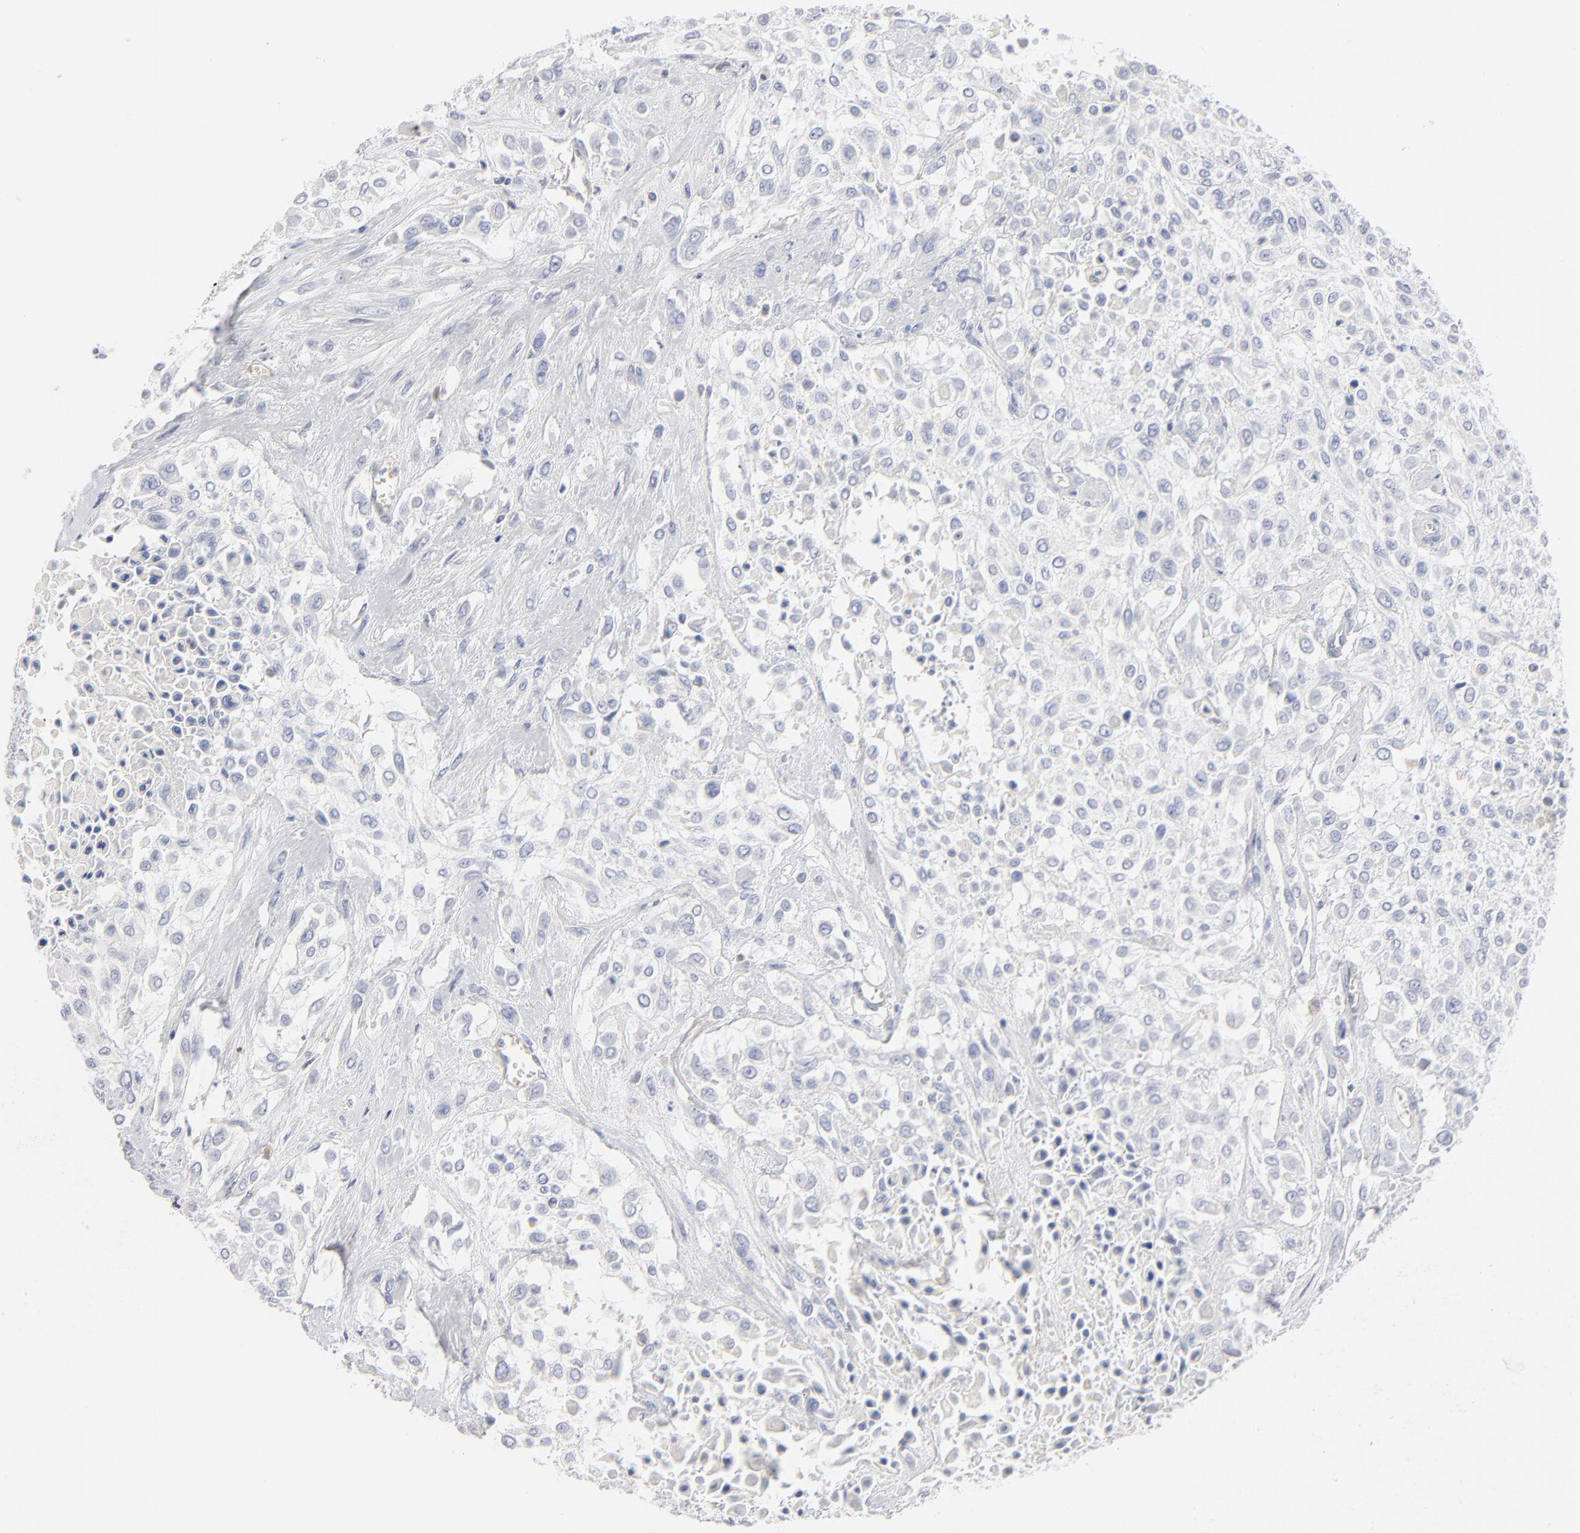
{"staining": {"intensity": "negative", "quantity": "none", "location": "none"}, "tissue": "urothelial cancer", "cell_type": "Tumor cells", "image_type": "cancer", "snomed": [{"axis": "morphology", "description": "Urothelial carcinoma, High grade"}, {"axis": "topography", "description": "Urinary bladder"}], "caption": "Immunohistochemical staining of urothelial cancer displays no significant expression in tumor cells. Brightfield microscopy of immunohistochemistry (IHC) stained with DAB (brown) and hematoxylin (blue), captured at high magnification.", "gene": "ARRB1", "patient": {"sex": "male", "age": 57}}